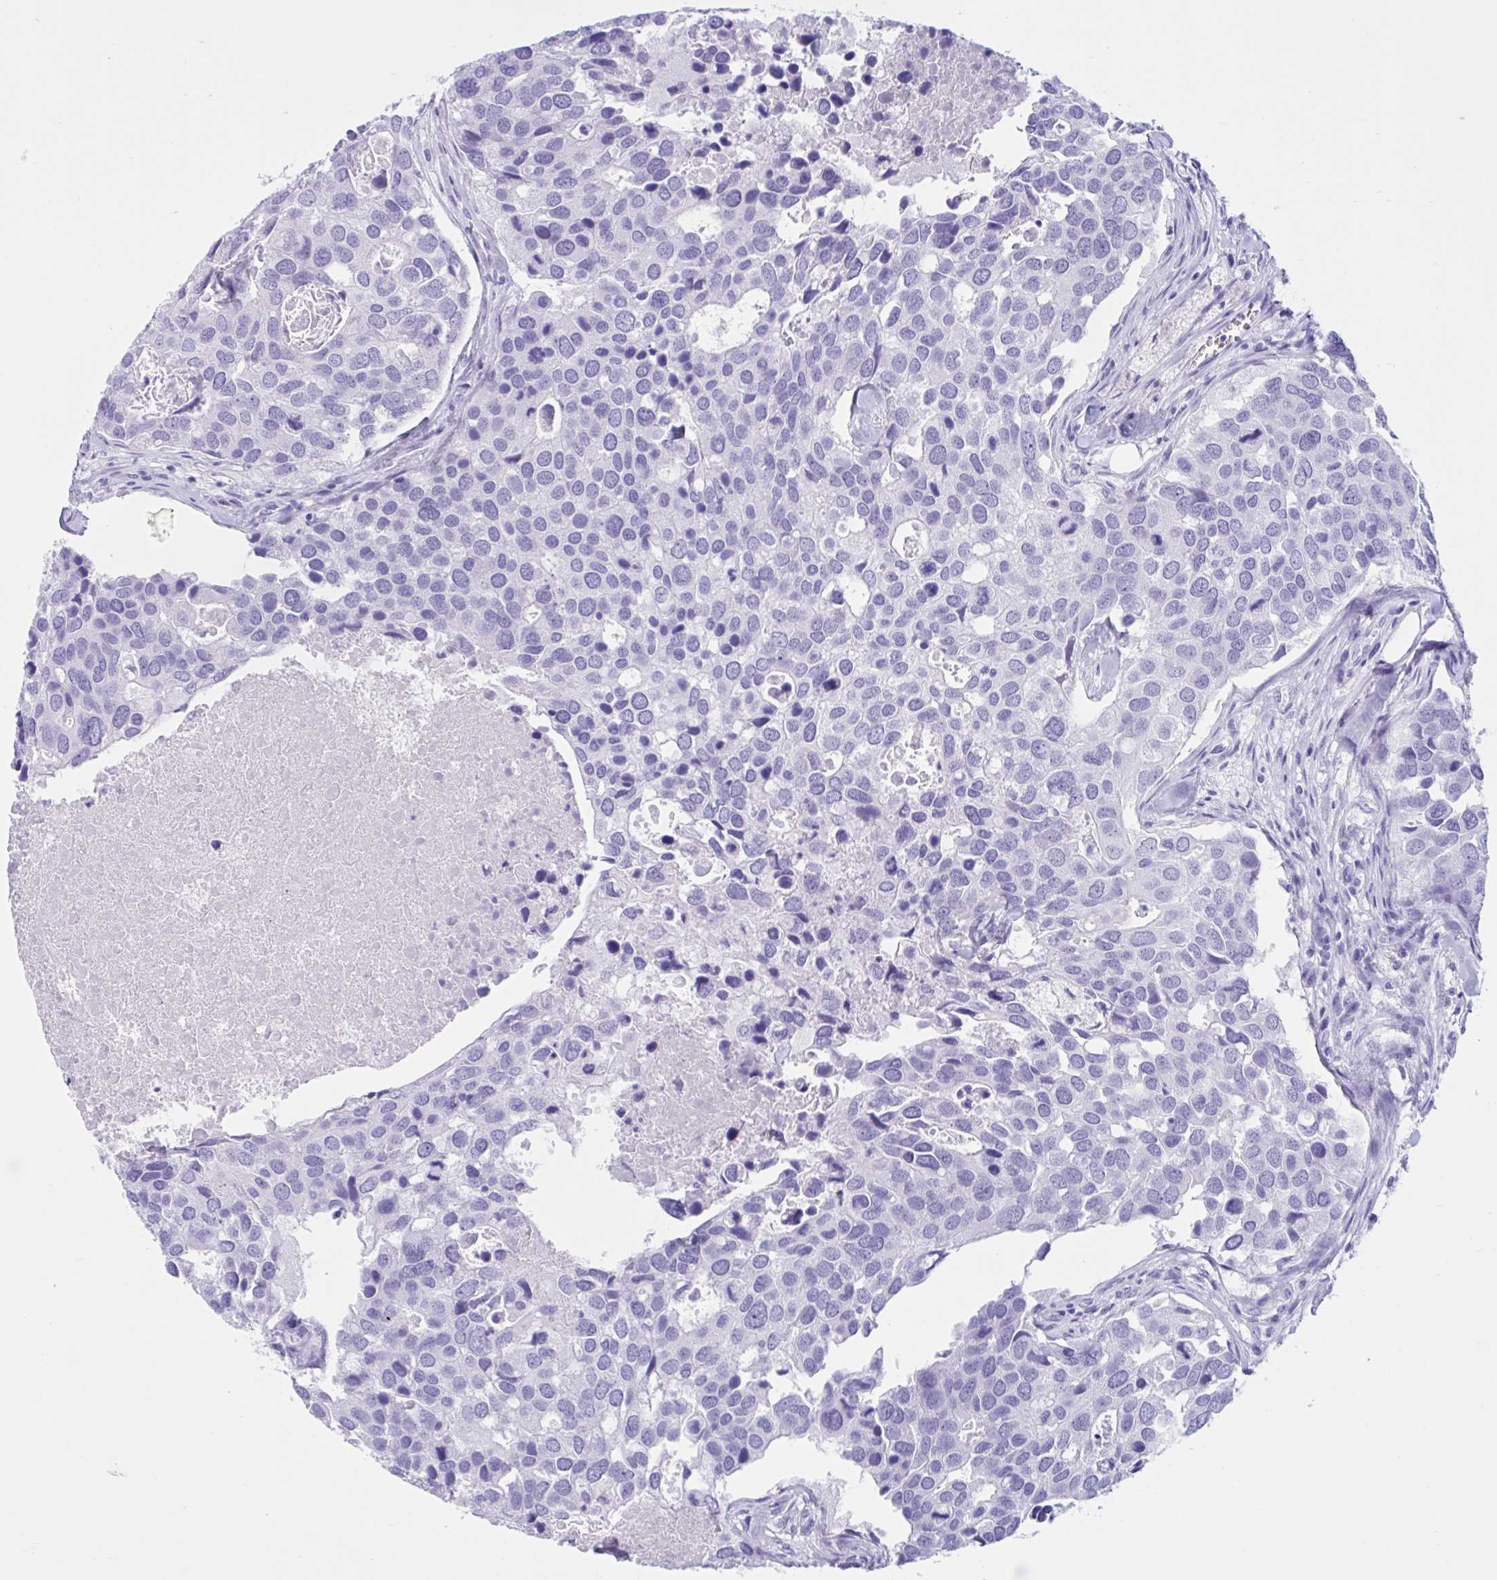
{"staining": {"intensity": "negative", "quantity": "none", "location": "none"}, "tissue": "breast cancer", "cell_type": "Tumor cells", "image_type": "cancer", "snomed": [{"axis": "morphology", "description": "Duct carcinoma"}, {"axis": "topography", "description": "Breast"}], "caption": "The immunohistochemistry histopathology image has no significant staining in tumor cells of breast infiltrating ductal carcinoma tissue.", "gene": "TMEM35A", "patient": {"sex": "female", "age": 83}}